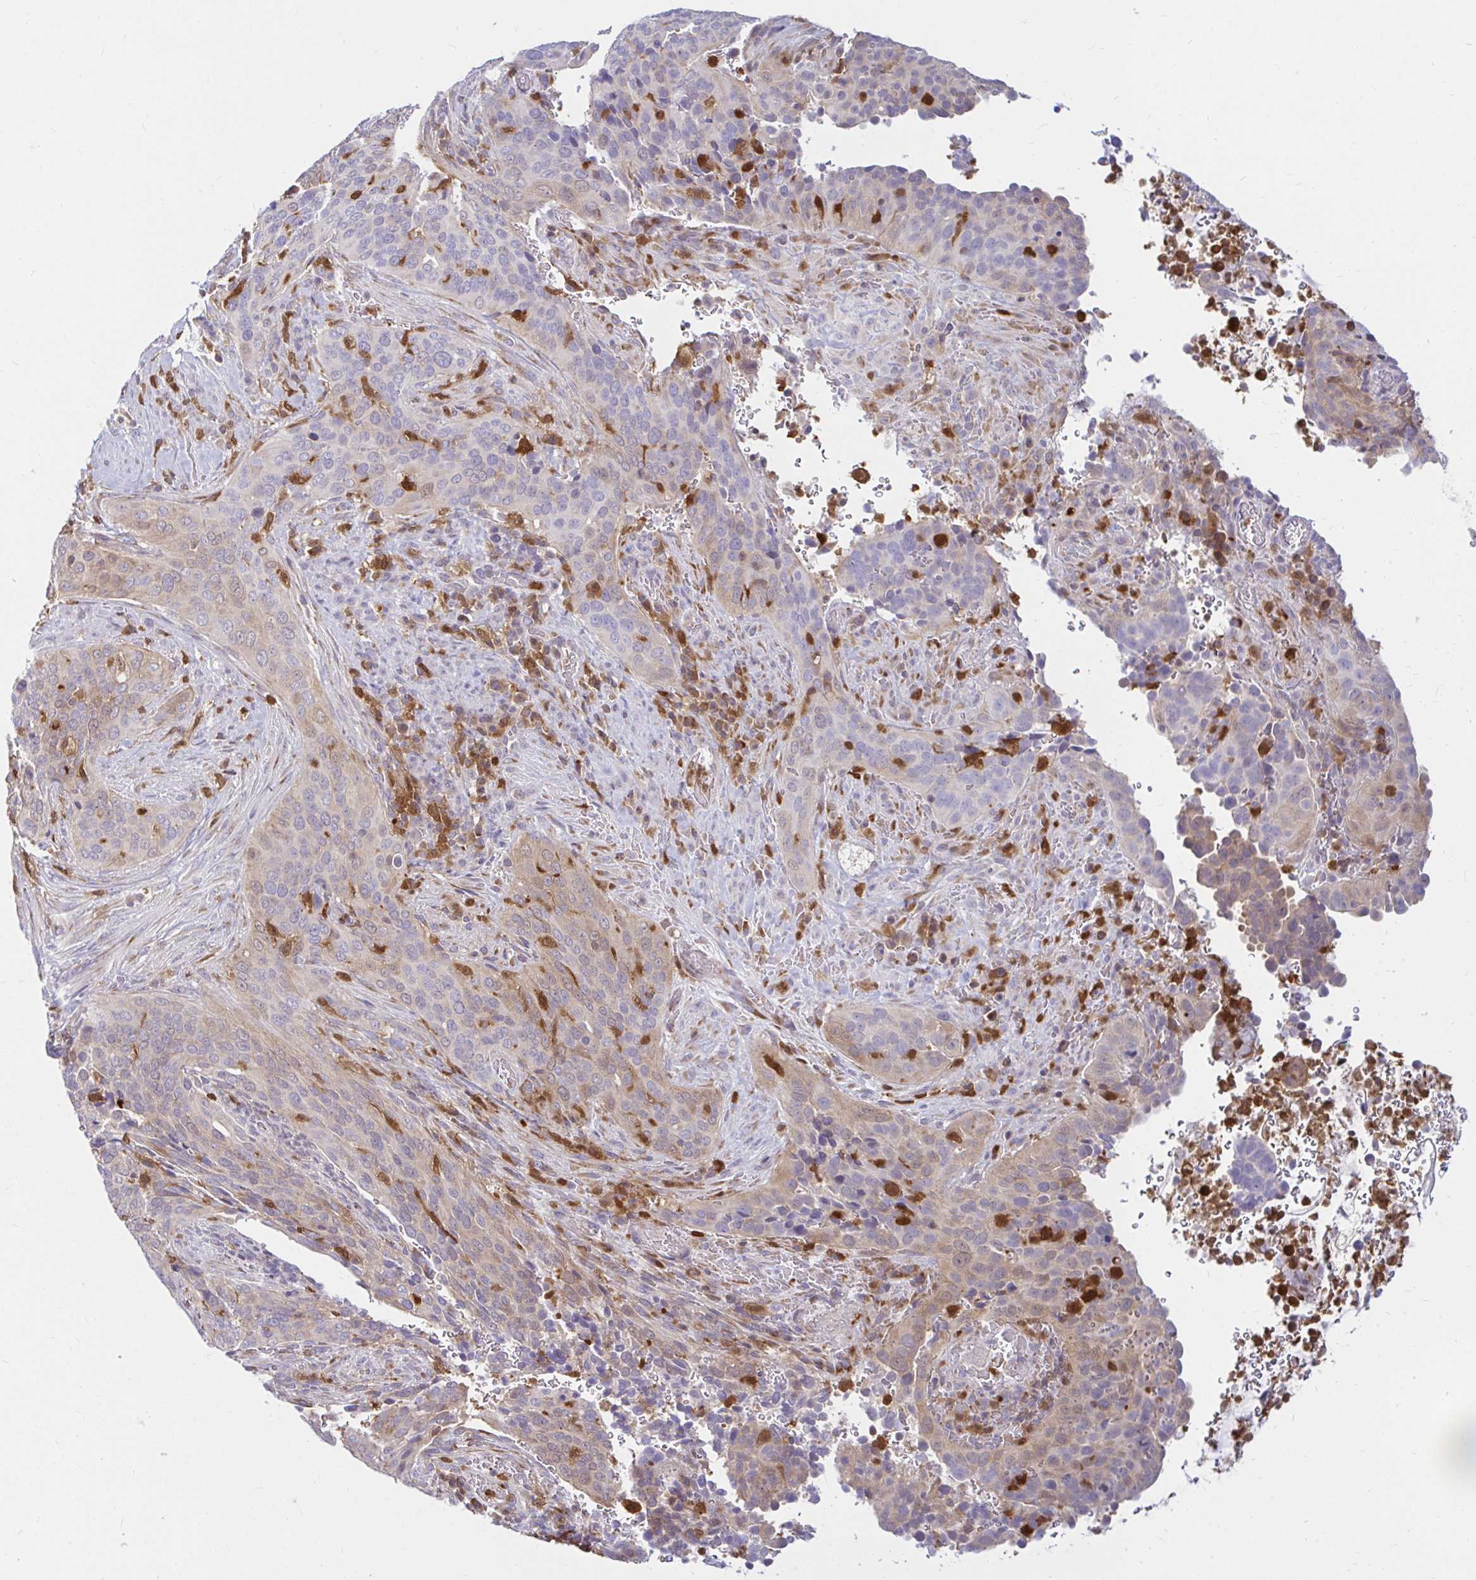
{"staining": {"intensity": "weak", "quantity": "25%-75%", "location": "cytoplasmic/membranous"}, "tissue": "cervical cancer", "cell_type": "Tumor cells", "image_type": "cancer", "snomed": [{"axis": "morphology", "description": "Squamous cell carcinoma, NOS"}, {"axis": "topography", "description": "Cervix"}], "caption": "Immunohistochemical staining of human cervical cancer (squamous cell carcinoma) exhibits weak cytoplasmic/membranous protein expression in about 25%-75% of tumor cells.", "gene": "PYCARD", "patient": {"sex": "female", "age": 38}}